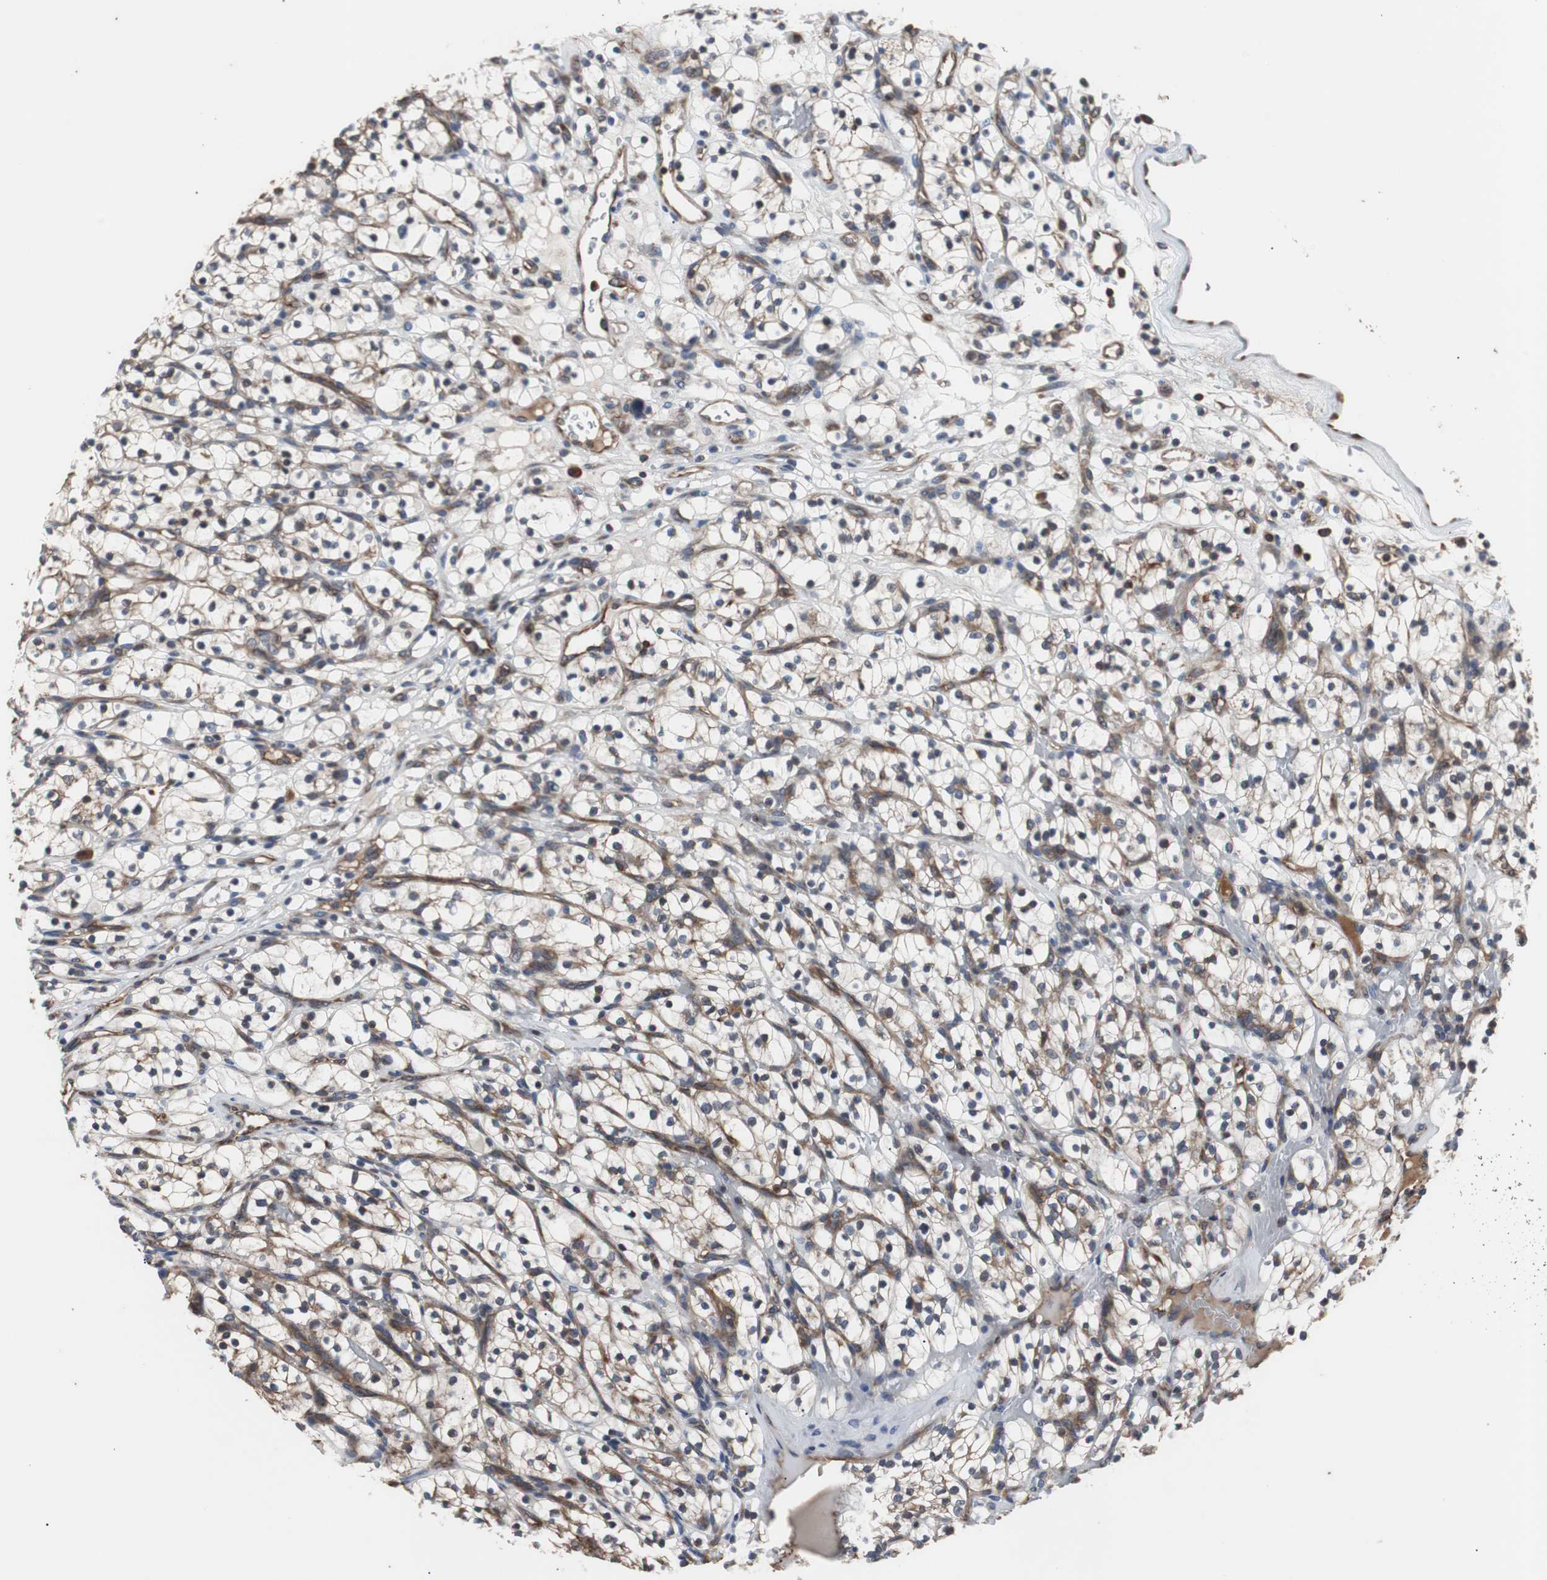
{"staining": {"intensity": "weak", "quantity": "<25%", "location": "cytoplasmic/membranous"}, "tissue": "renal cancer", "cell_type": "Tumor cells", "image_type": "cancer", "snomed": [{"axis": "morphology", "description": "Adenocarcinoma, NOS"}, {"axis": "topography", "description": "Kidney"}], "caption": "An image of human renal cancer (adenocarcinoma) is negative for staining in tumor cells.", "gene": "ACTR3", "patient": {"sex": "female", "age": 57}}